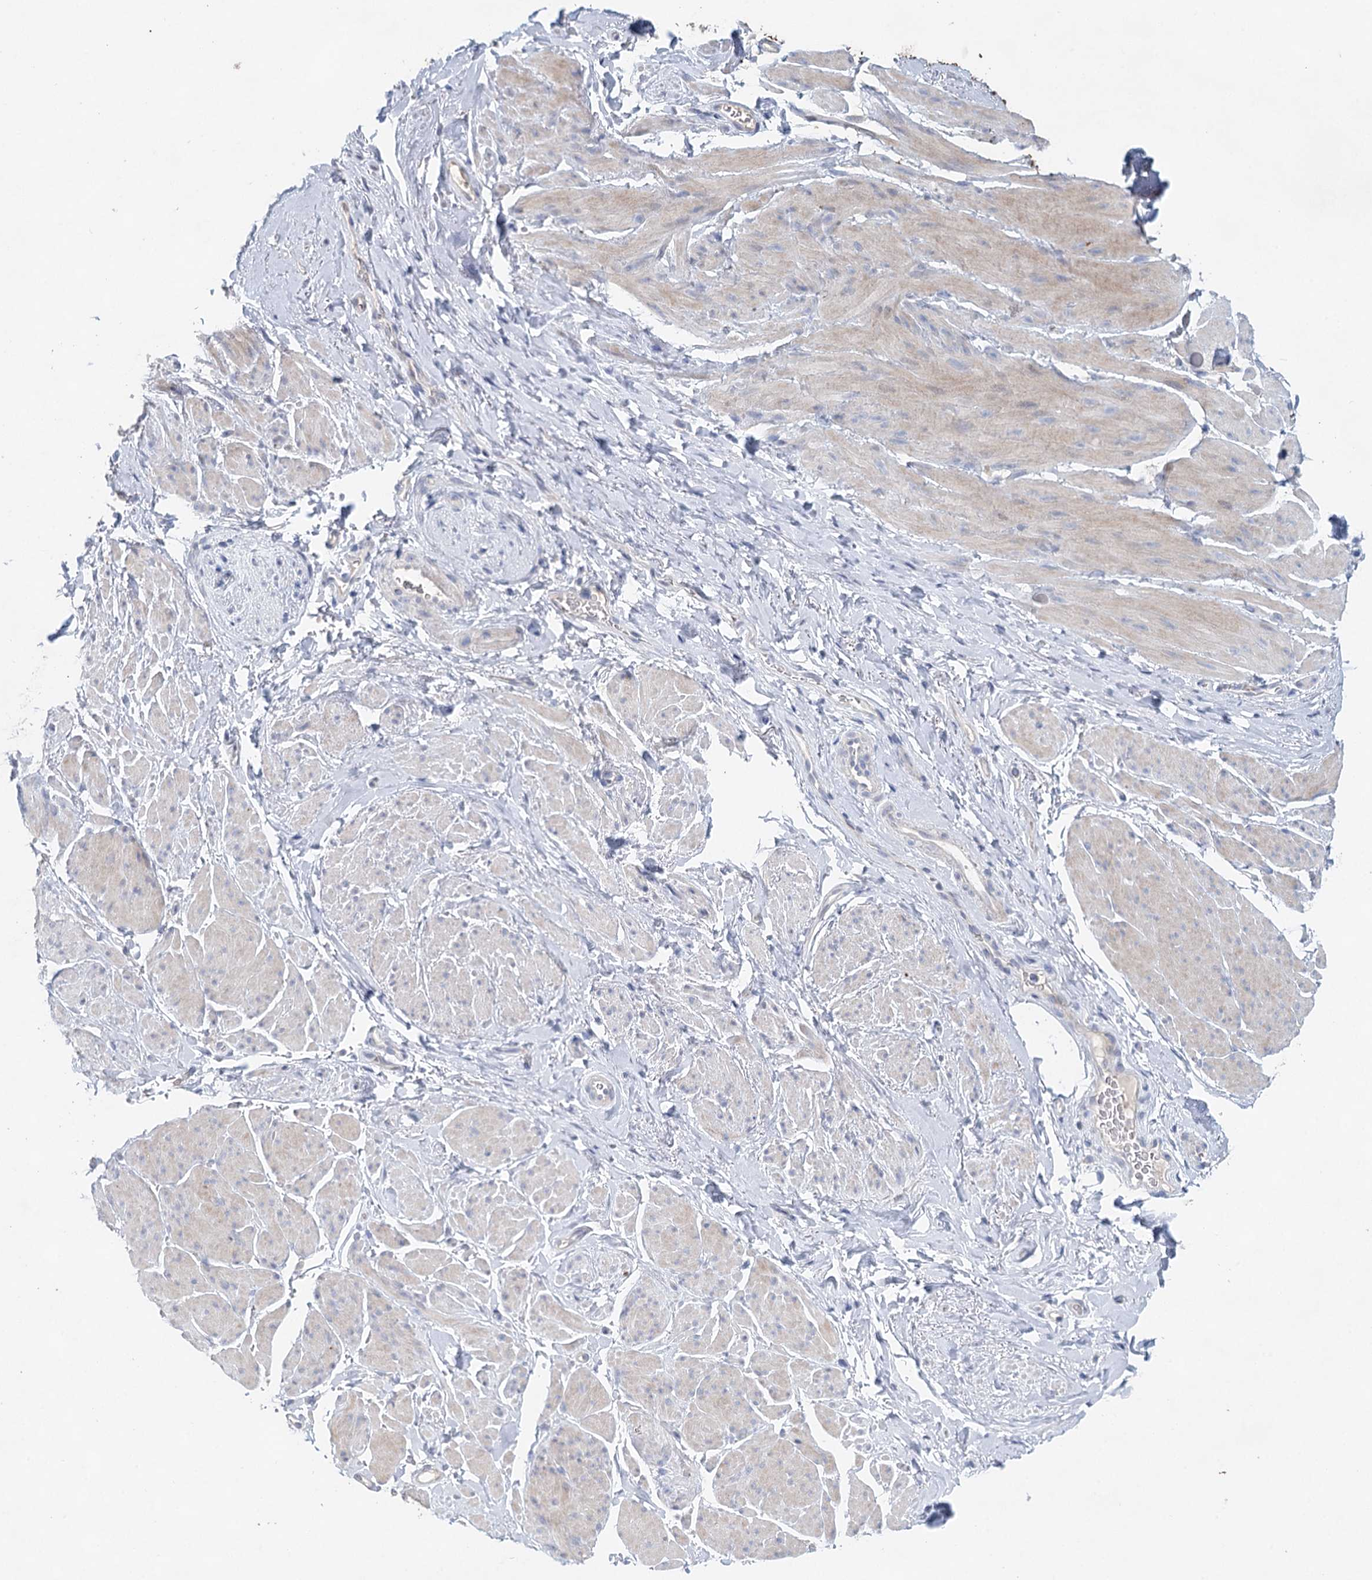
{"staining": {"intensity": "negative", "quantity": "none", "location": "none"}, "tissue": "smooth muscle", "cell_type": "Smooth muscle cells", "image_type": "normal", "snomed": [{"axis": "morphology", "description": "Normal tissue, NOS"}, {"axis": "topography", "description": "Smooth muscle"}, {"axis": "topography", "description": "Peripheral nerve tissue"}], "caption": "The photomicrograph demonstrates no significant expression in smooth muscle cells of smooth muscle.", "gene": "MYL6B", "patient": {"sex": "male", "age": 69}}